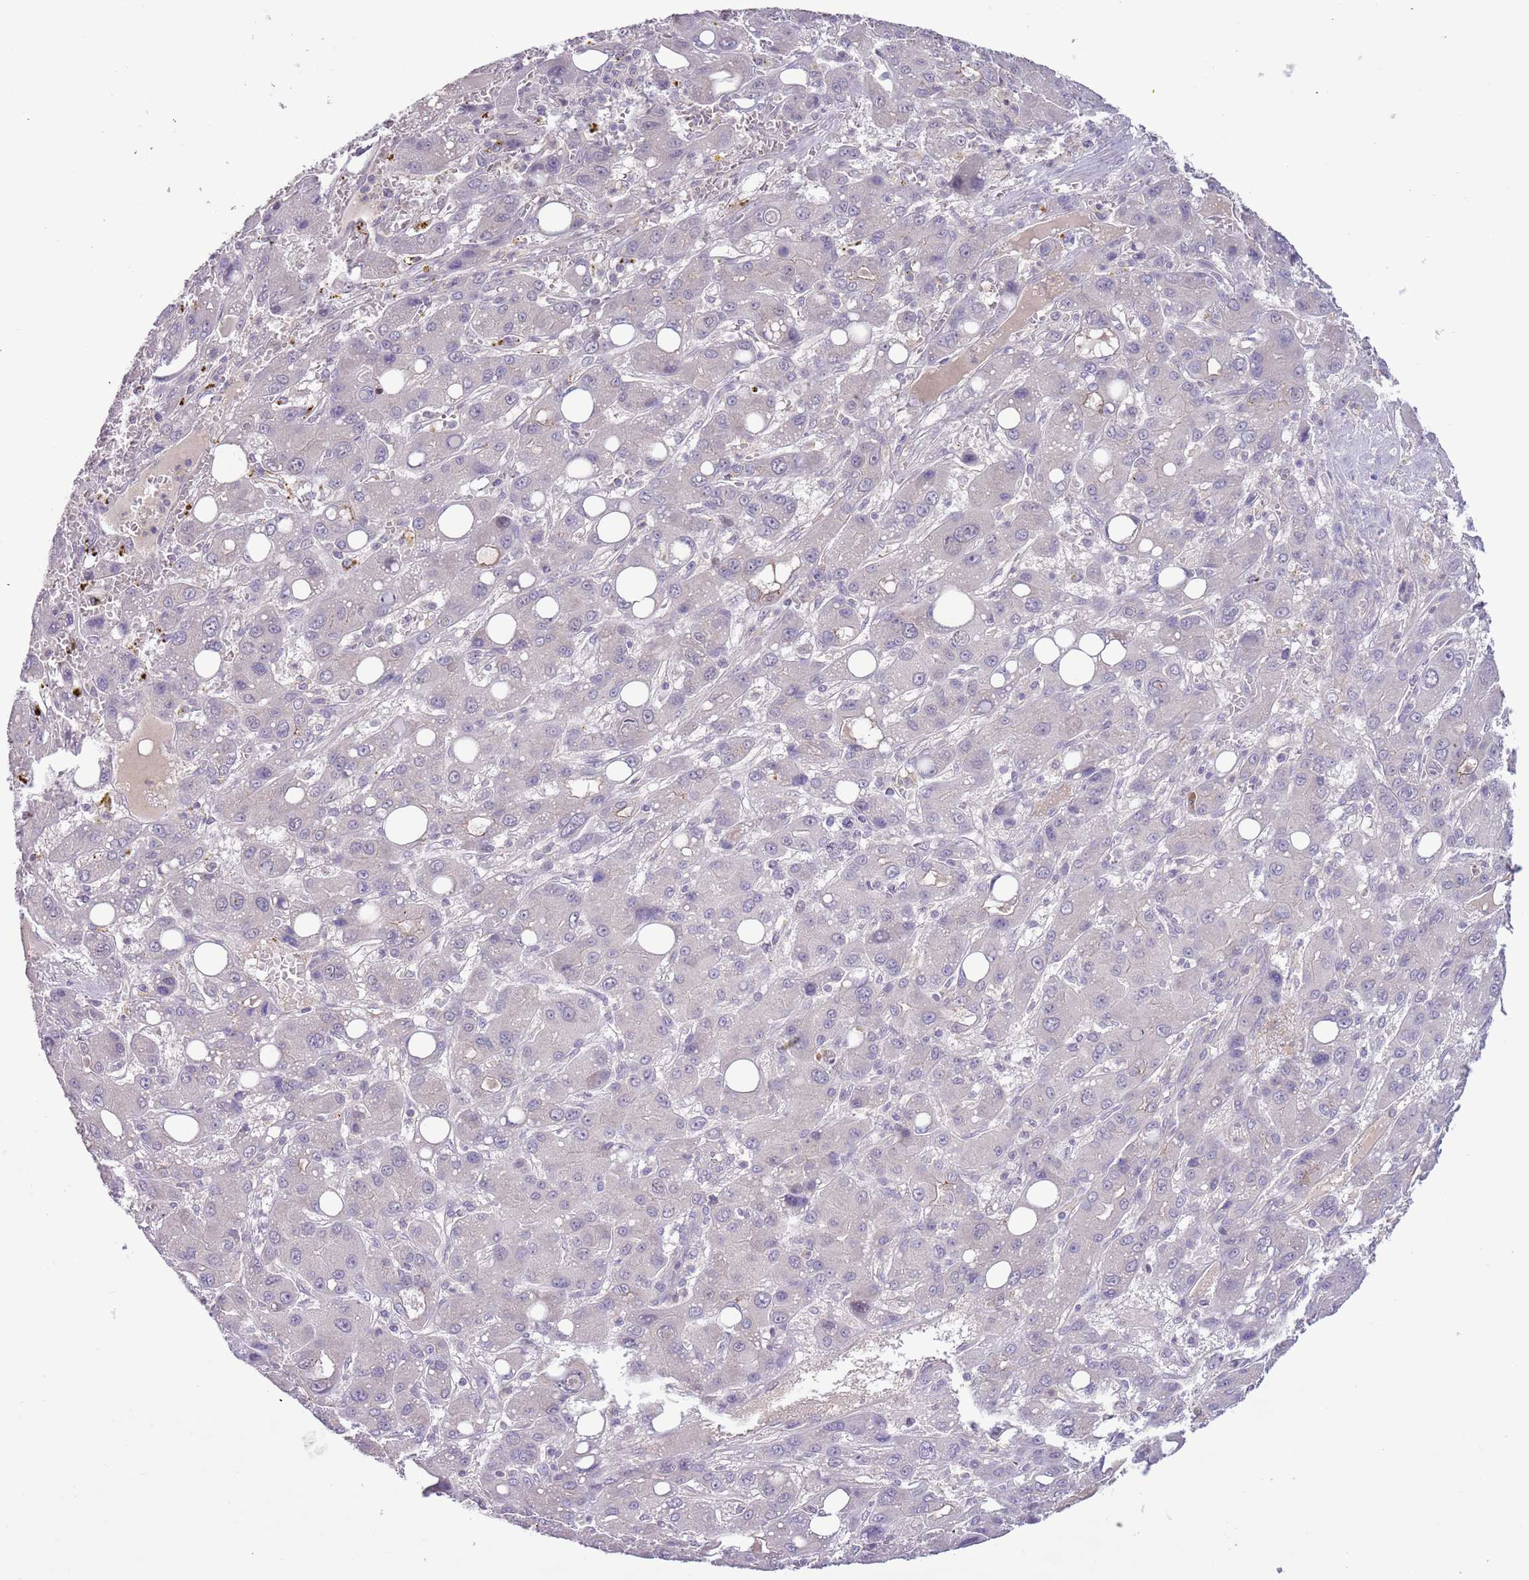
{"staining": {"intensity": "negative", "quantity": "none", "location": "none"}, "tissue": "liver cancer", "cell_type": "Tumor cells", "image_type": "cancer", "snomed": [{"axis": "morphology", "description": "Carcinoma, Hepatocellular, NOS"}, {"axis": "topography", "description": "Liver"}], "caption": "A histopathology image of liver hepatocellular carcinoma stained for a protein demonstrates no brown staining in tumor cells.", "gene": "SHROOM3", "patient": {"sex": "male", "age": 55}}